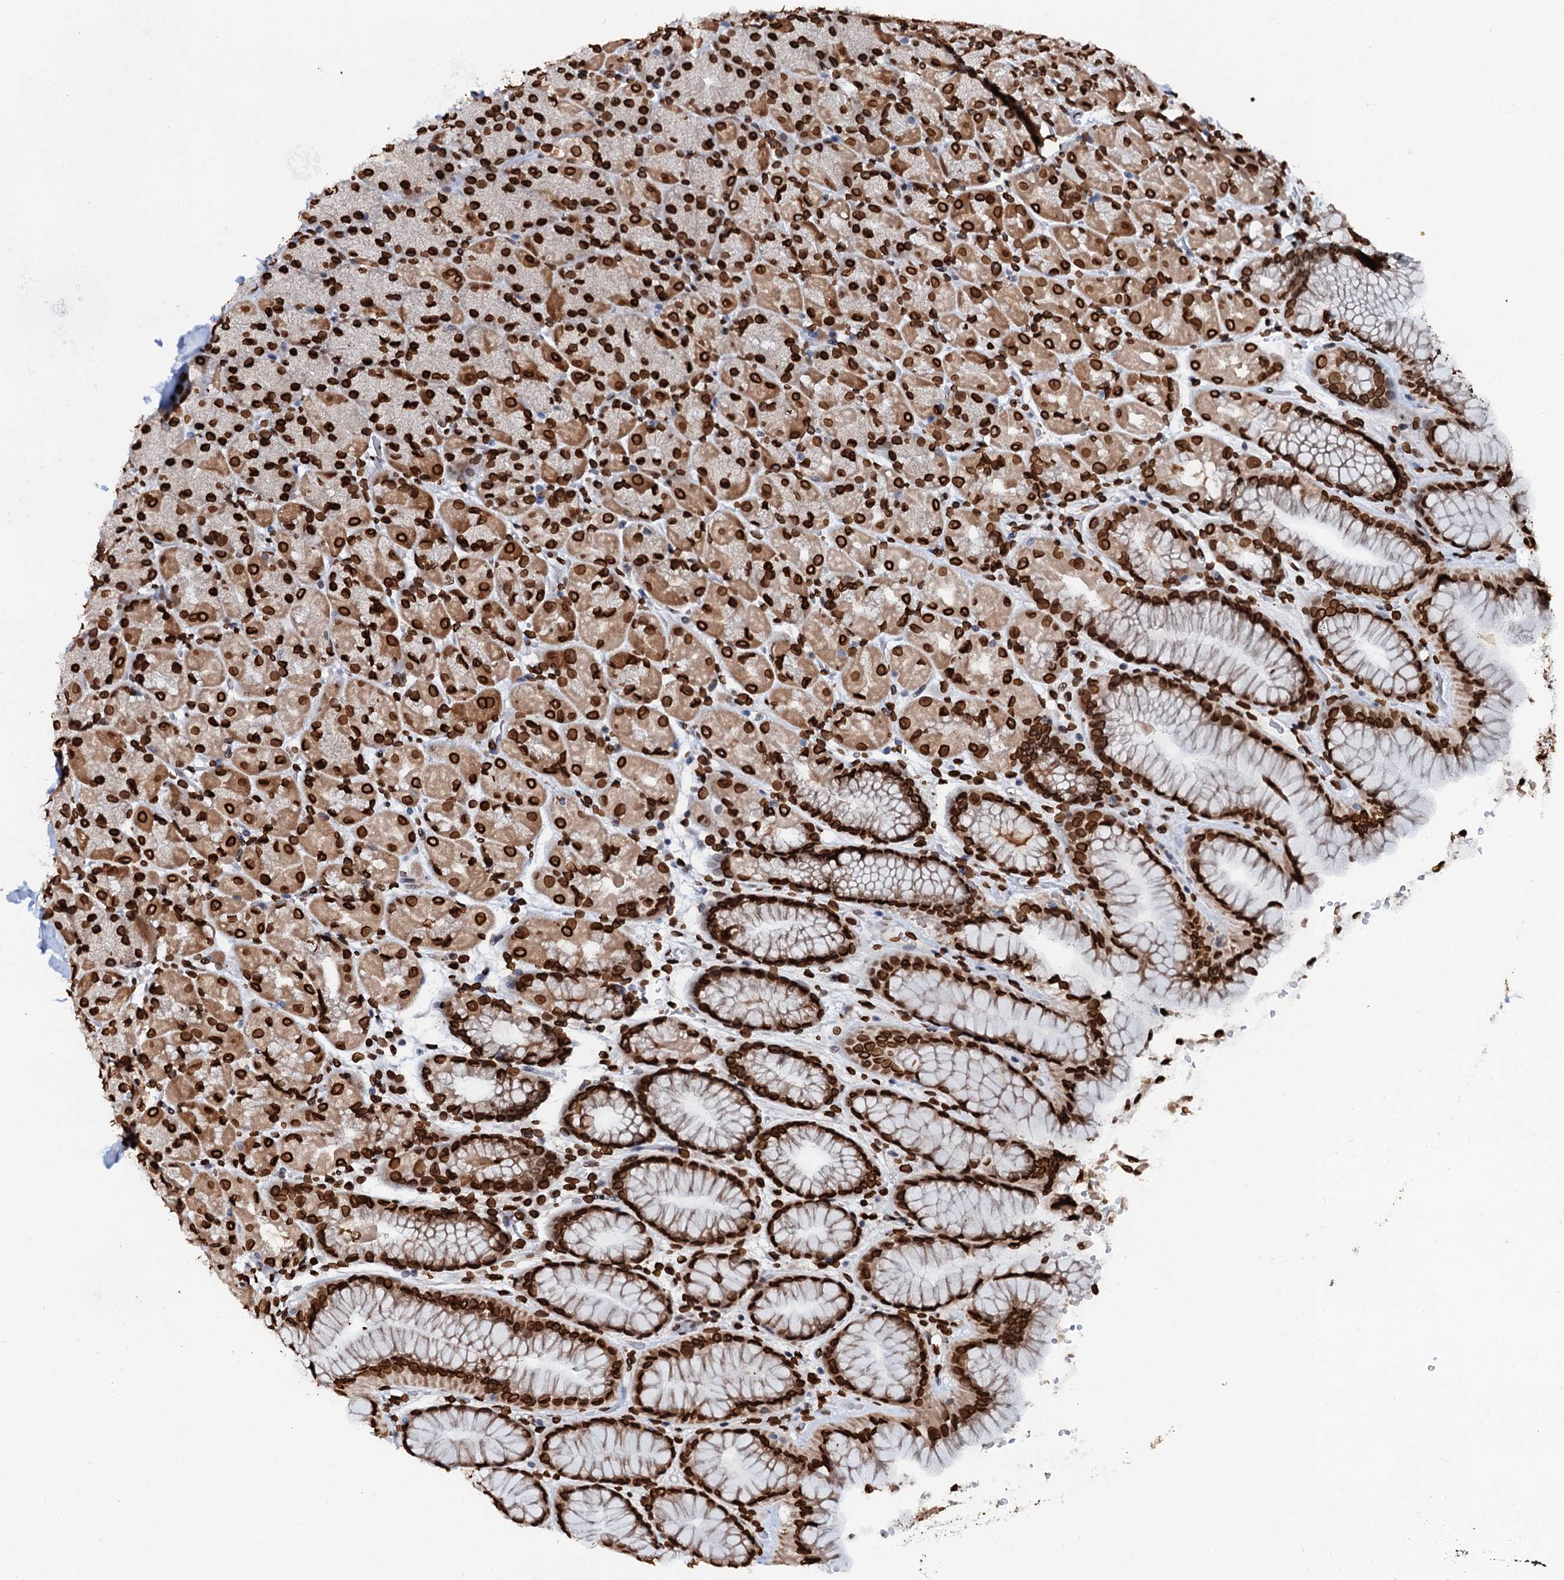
{"staining": {"intensity": "strong", "quantity": ">75%", "location": "nuclear"}, "tissue": "stomach", "cell_type": "Glandular cells", "image_type": "normal", "snomed": [{"axis": "morphology", "description": "Normal tissue, NOS"}, {"axis": "topography", "description": "Stomach, upper"}, {"axis": "topography", "description": "Stomach, lower"}], "caption": "This photomicrograph exhibits unremarkable stomach stained with immunohistochemistry to label a protein in brown. The nuclear of glandular cells show strong positivity for the protein. Nuclei are counter-stained blue.", "gene": "KATNAL2", "patient": {"sex": "male", "age": 67}}